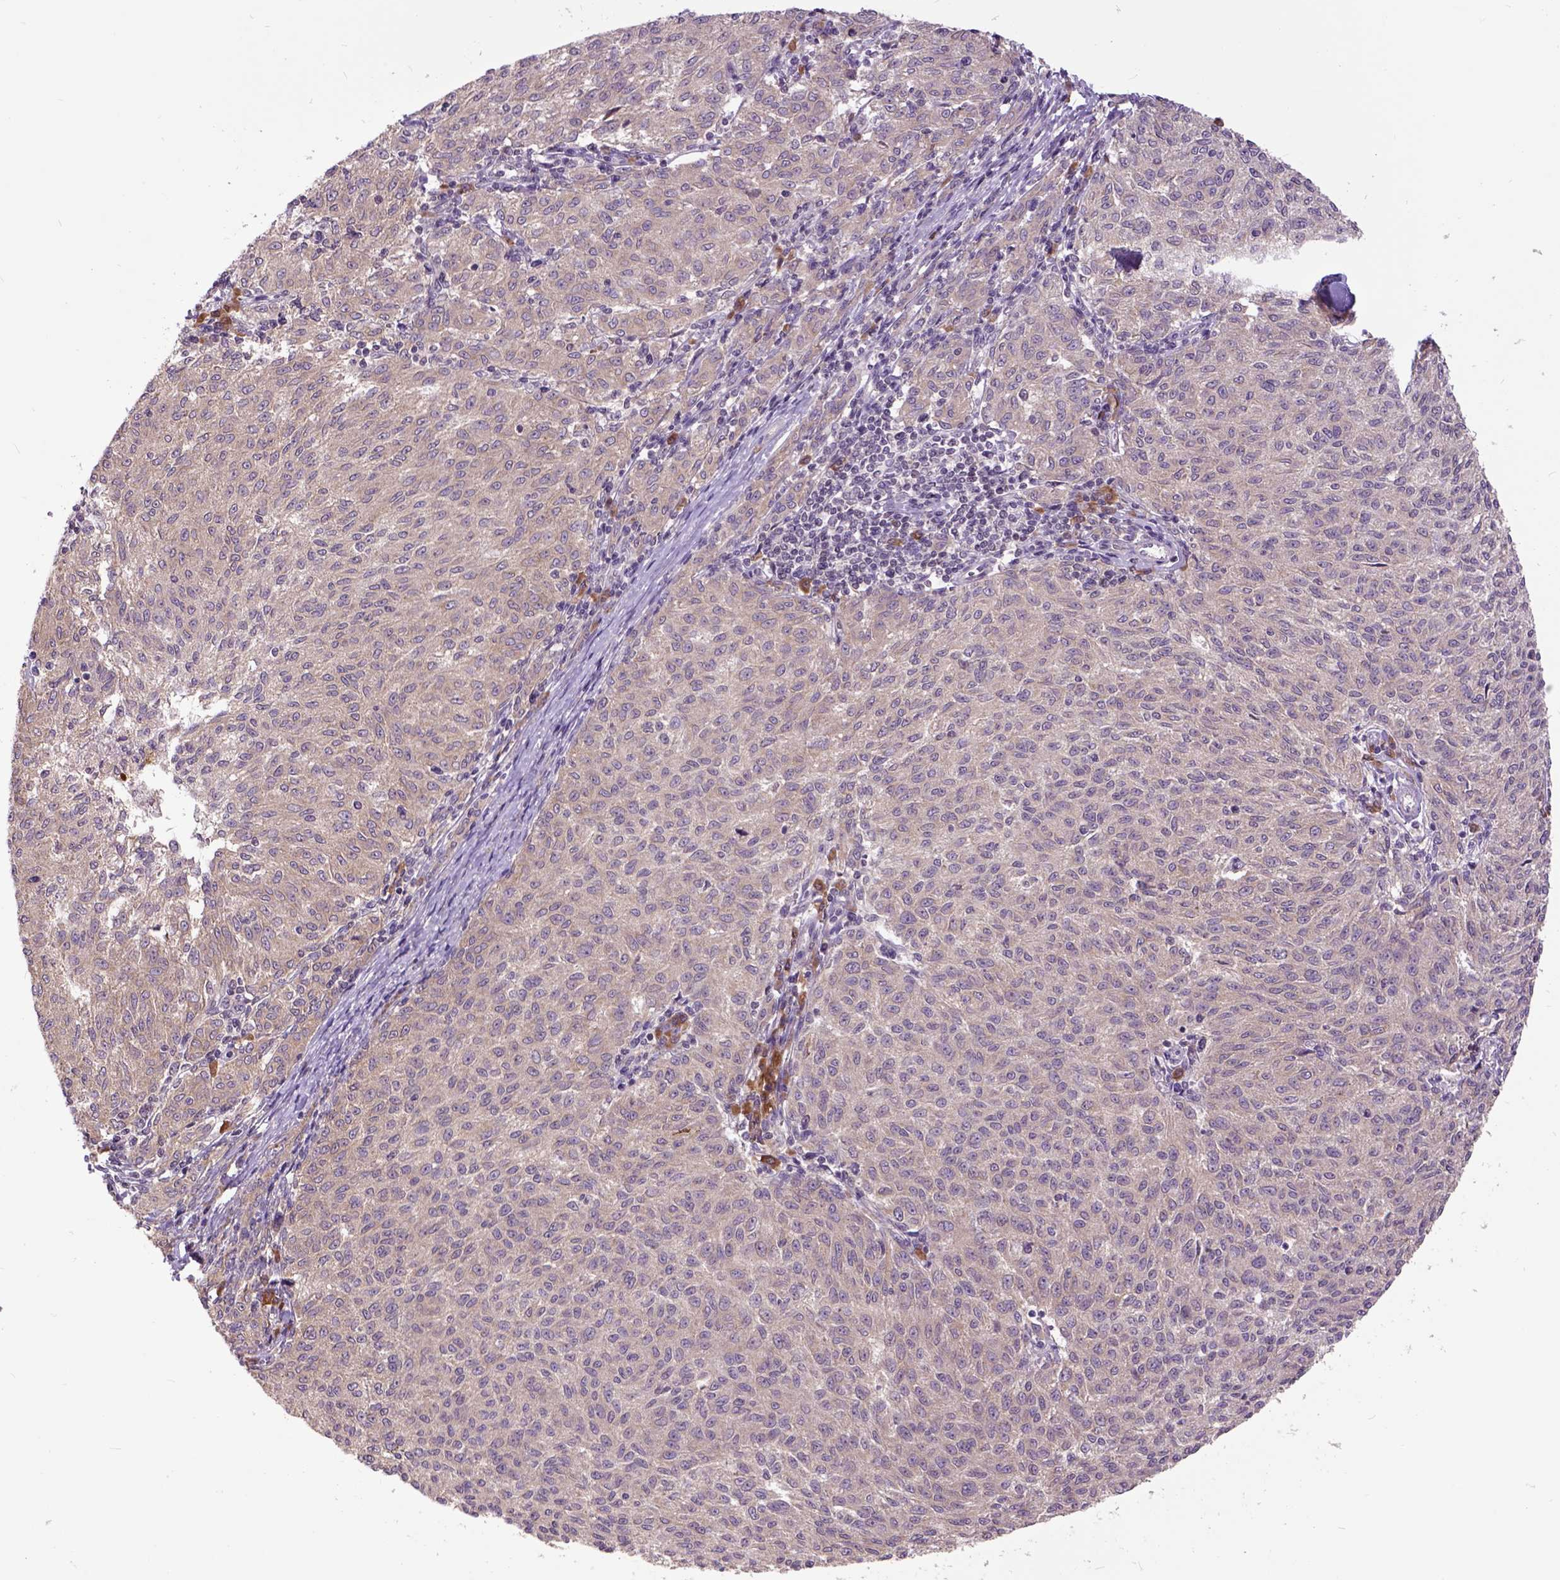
{"staining": {"intensity": "negative", "quantity": "none", "location": "none"}, "tissue": "melanoma", "cell_type": "Tumor cells", "image_type": "cancer", "snomed": [{"axis": "morphology", "description": "Malignant melanoma, NOS"}, {"axis": "topography", "description": "Skin"}], "caption": "An image of human malignant melanoma is negative for staining in tumor cells. (DAB immunohistochemistry (IHC) with hematoxylin counter stain).", "gene": "ARL1", "patient": {"sex": "female", "age": 72}}